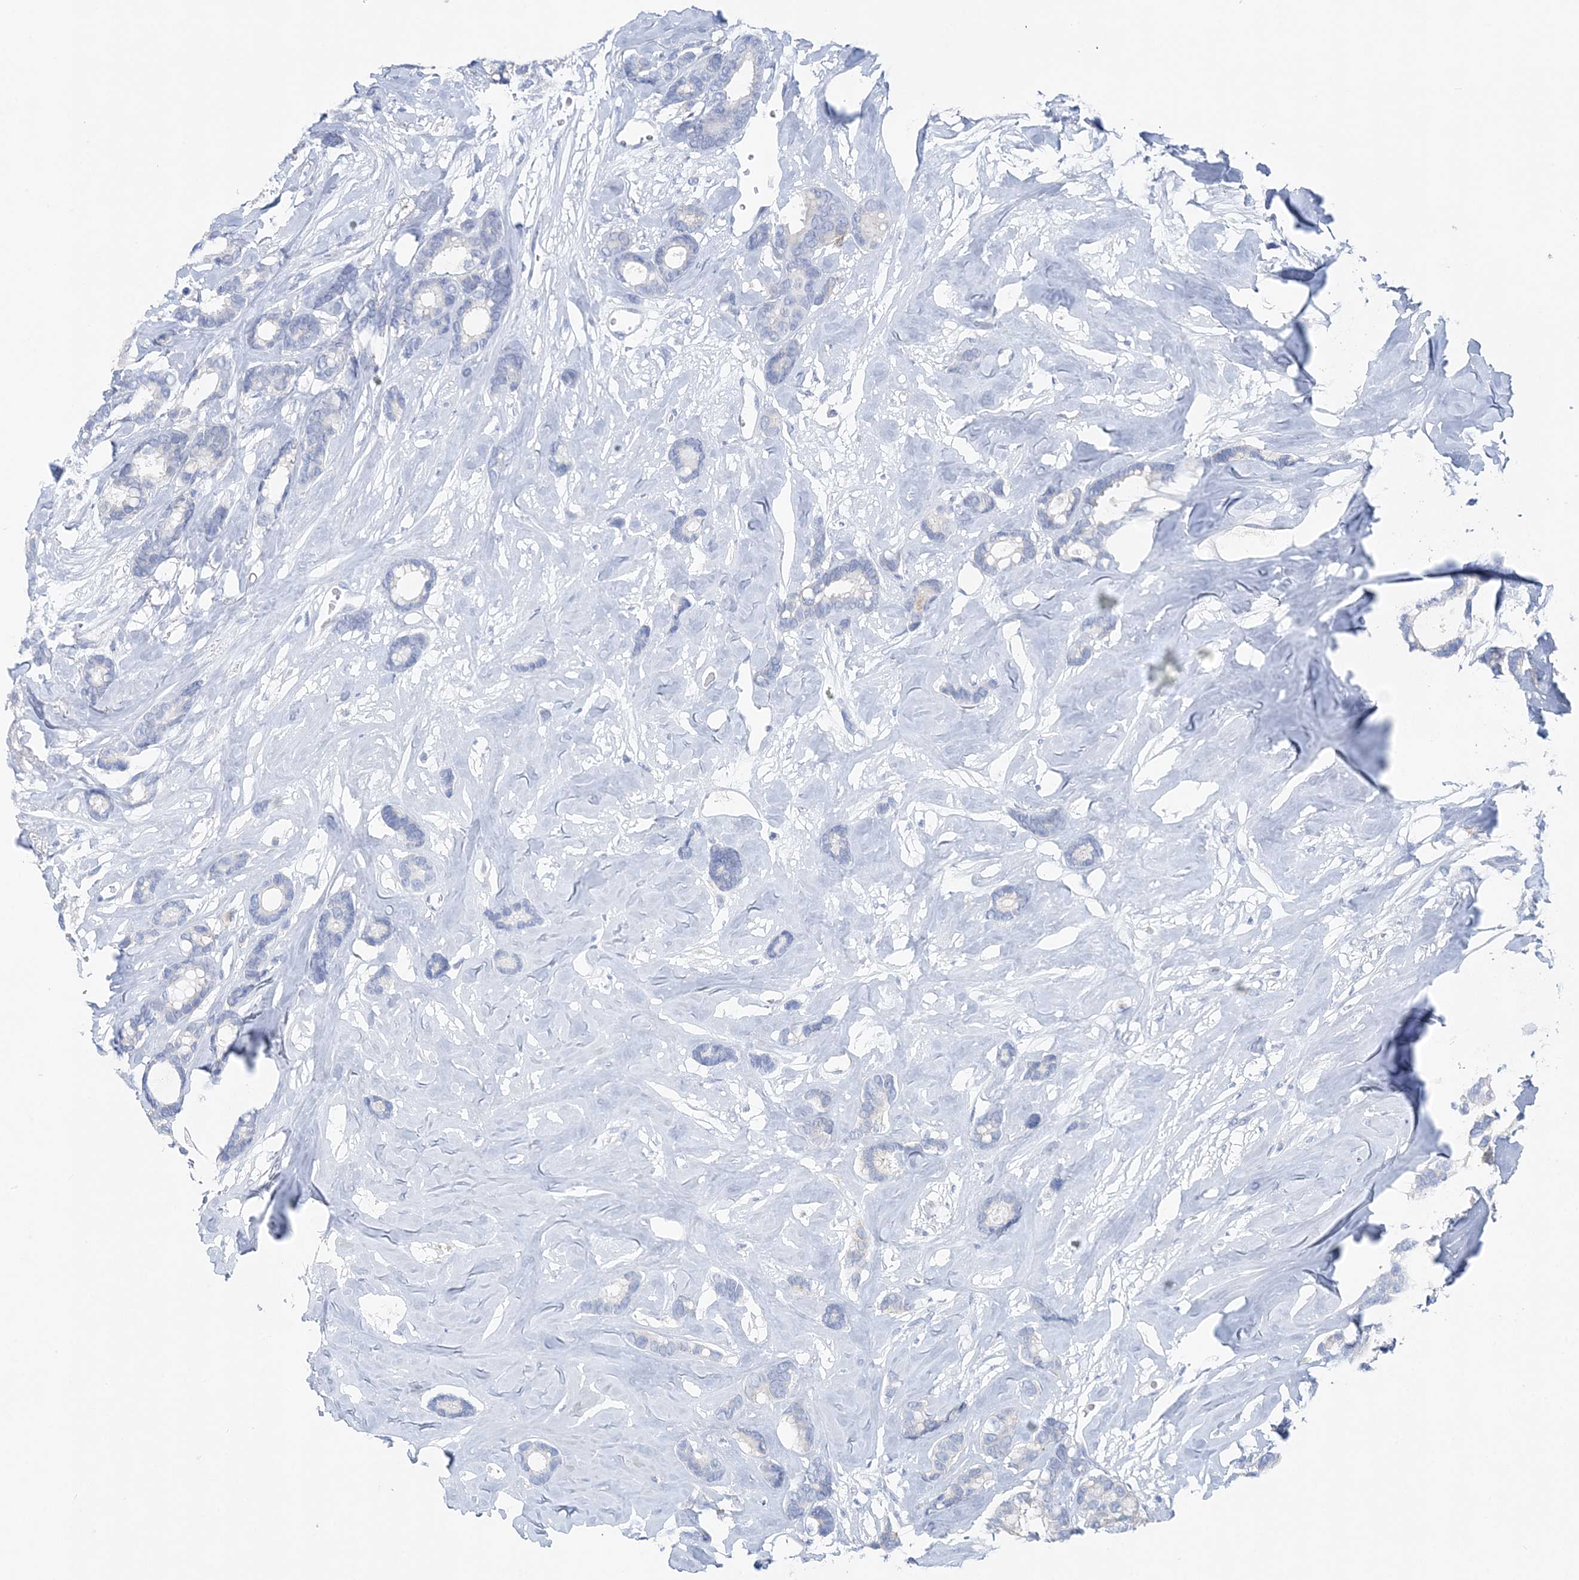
{"staining": {"intensity": "negative", "quantity": "none", "location": "none"}, "tissue": "breast cancer", "cell_type": "Tumor cells", "image_type": "cancer", "snomed": [{"axis": "morphology", "description": "Duct carcinoma"}, {"axis": "topography", "description": "Breast"}], "caption": "Tumor cells show no significant protein staining in breast cancer (invasive ductal carcinoma).", "gene": "SLC5A6", "patient": {"sex": "female", "age": 87}}